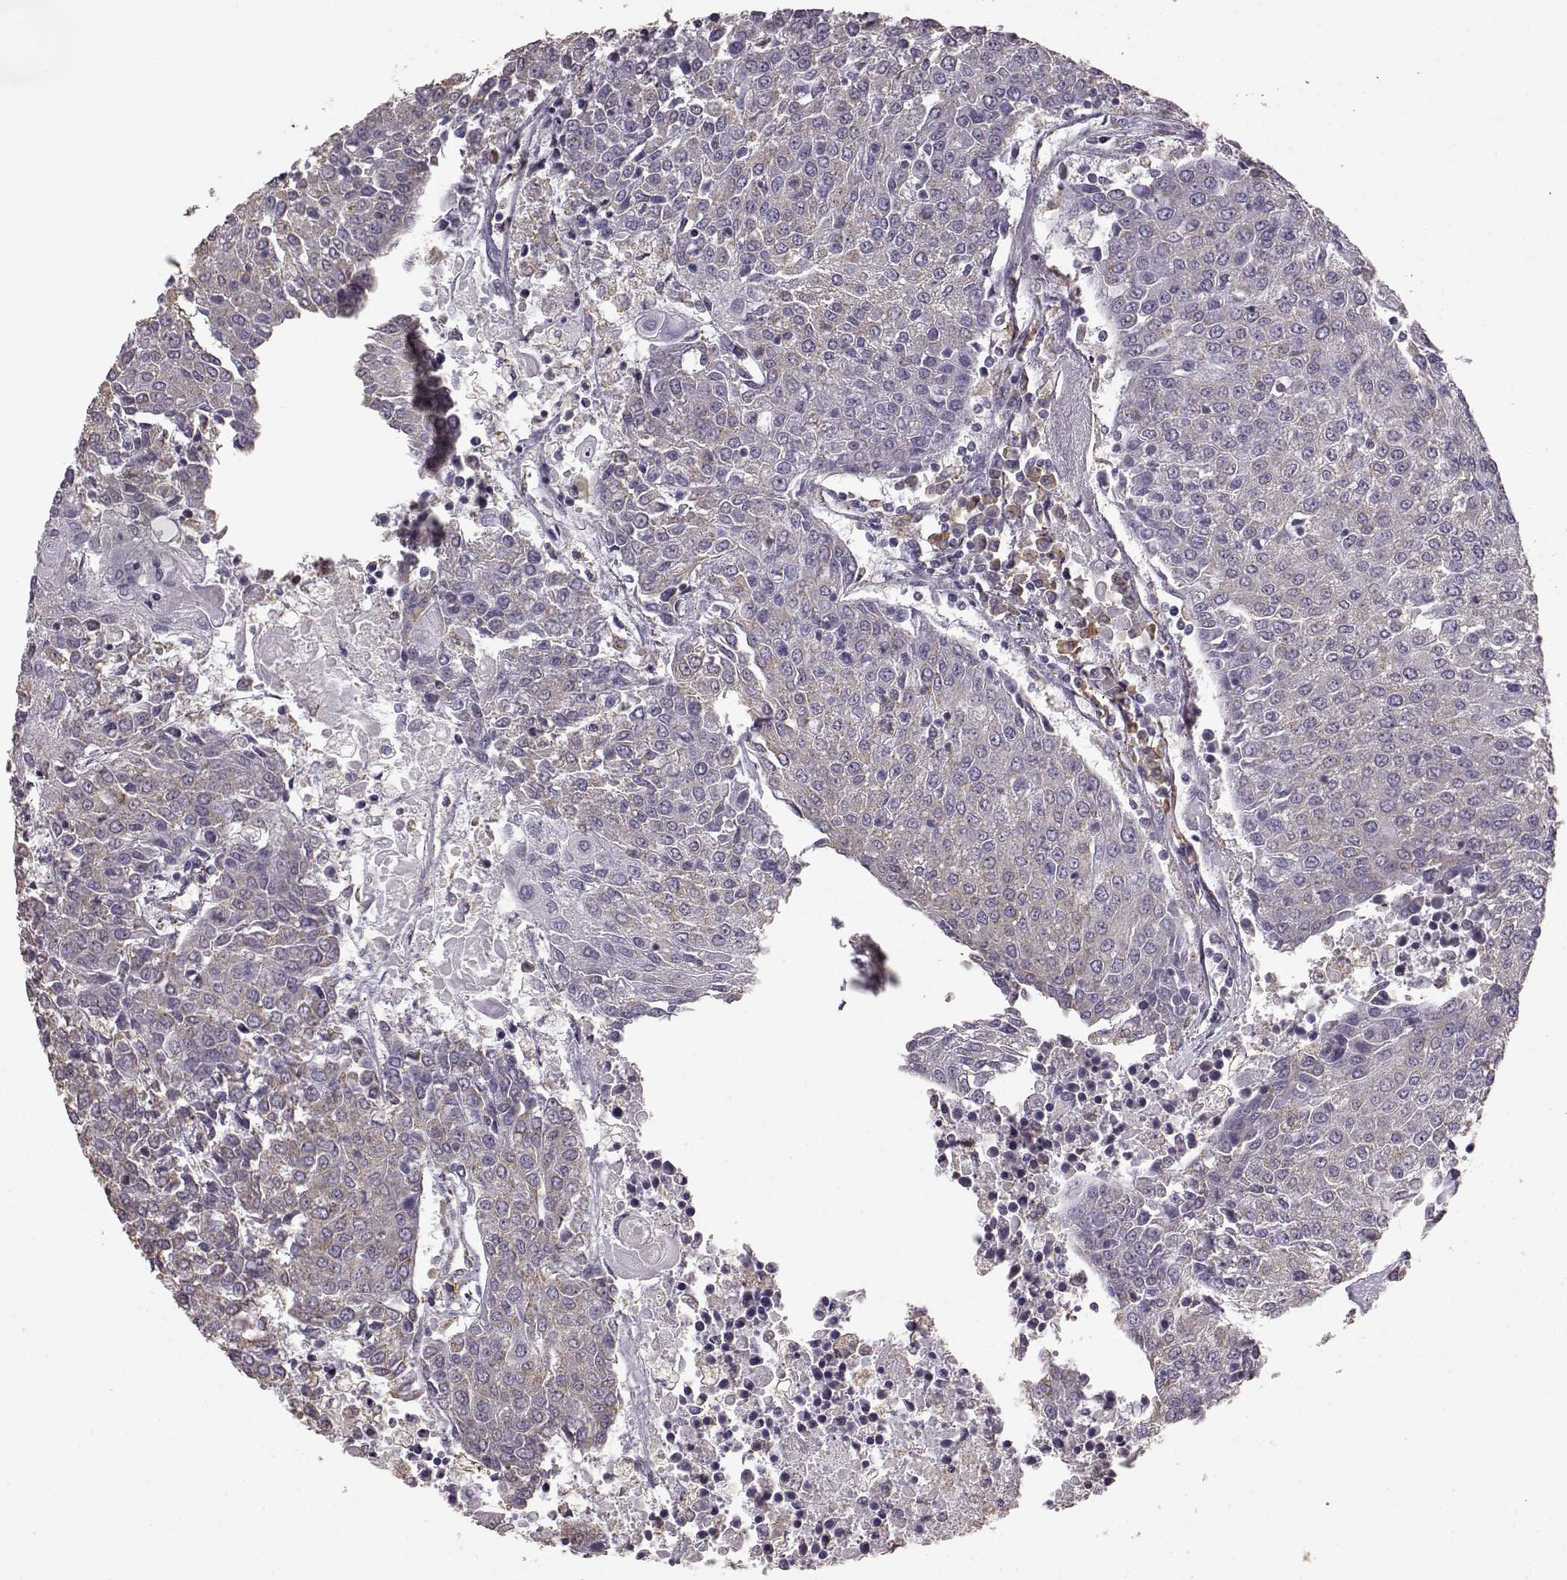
{"staining": {"intensity": "negative", "quantity": "none", "location": "none"}, "tissue": "urothelial cancer", "cell_type": "Tumor cells", "image_type": "cancer", "snomed": [{"axis": "morphology", "description": "Urothelial carcinoma, High grade"}, {"axis": "topography", "description": "Urinary bladder"}], "caption": "IHC of human high-grade urothelial carcinoma displays no positivity in tumor cells.", "gene": "GABRG3", "patient": {"sex": "female", "age": 85}}